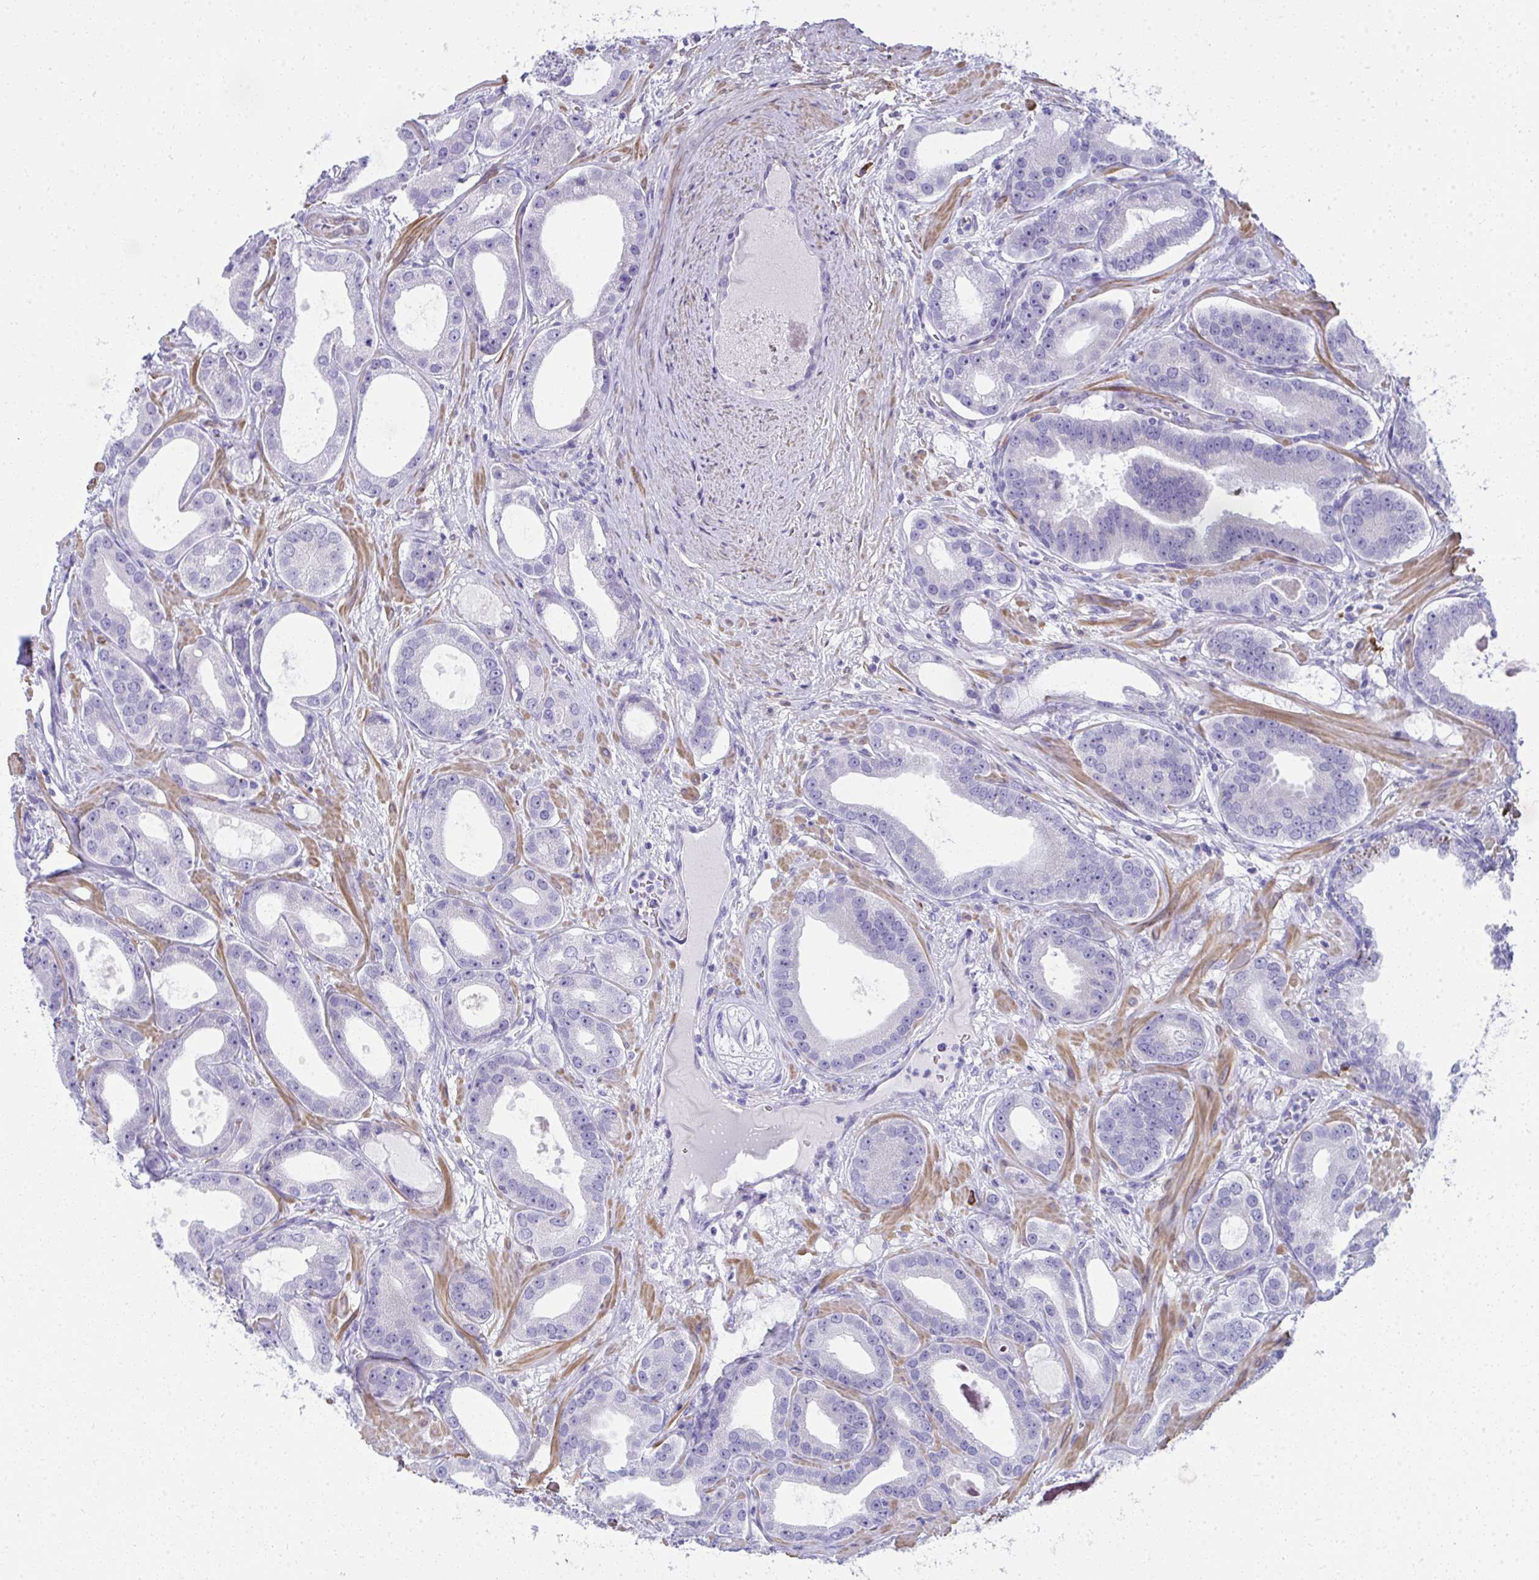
{"staining": {"intensity": "negative", "quantity": "none", "location": "none"}, "tissue": "prostate cancer", "cell_type": "Tumor cells", "image_type": "cancer", "snomed": [{"axis": "morphology", "description": "Adenocarcinoma, High grade"}, {"axis": "topography", "description": "Prostate"}], "caption": "Photomicrograph shows no significant protein staining in tumor cells of prostate high-grade adenocarcinoma. (IHC, brightfield microscopy, high magnification).", "gene": "PUS7L", "patient": {"sex": "male", "age": 65}}